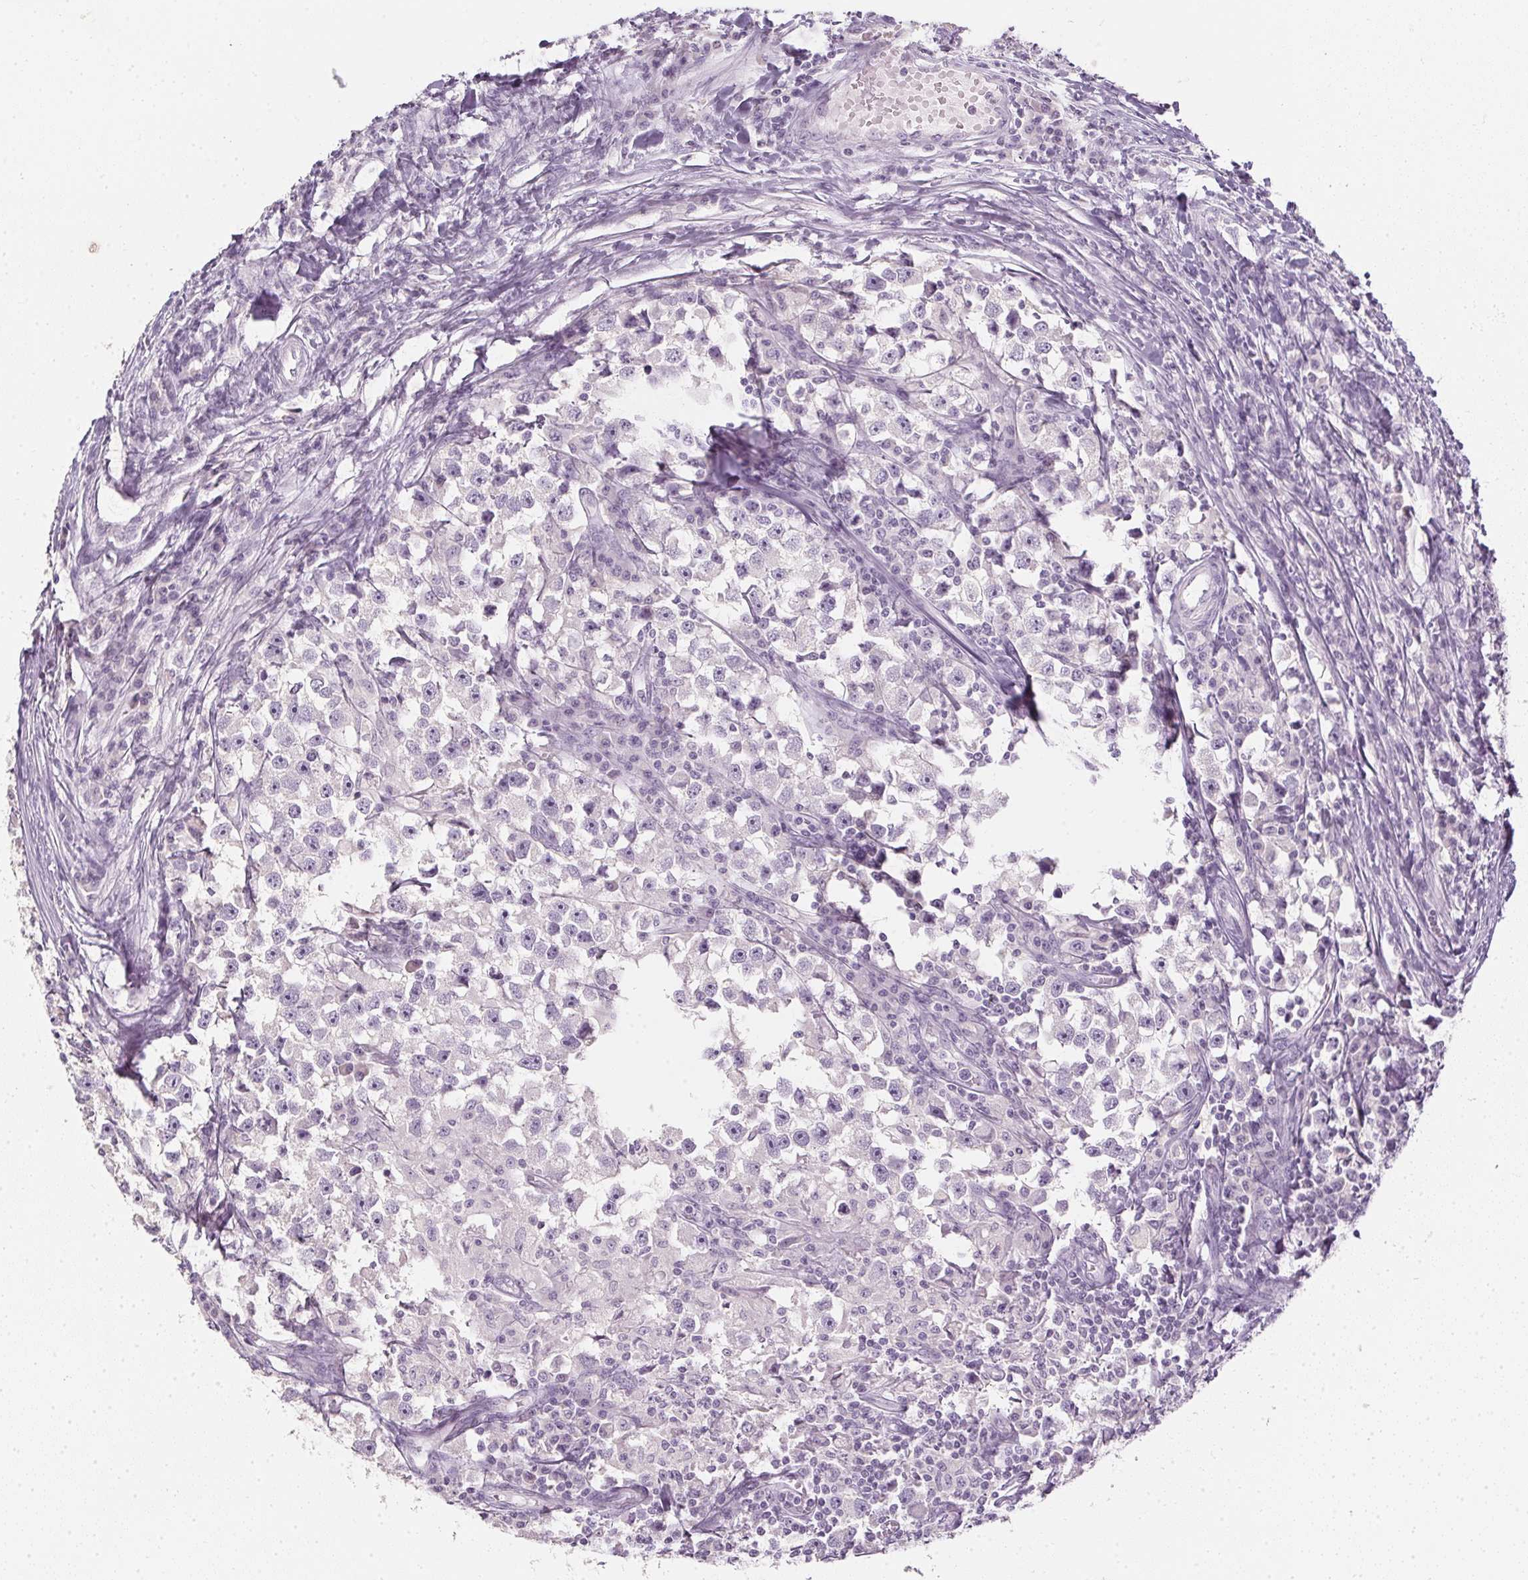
{"staining": {"intensity": "negative", "quantity": "none", "location": "none"}, "tissue": "testis cancer", "cell_type": "Tumor cells", "image_type": "cancer", "snomed": [{"axis": "morphology", "description": "Seminoma, NOS"}, {"axis": "topography", "description": "Testis"}], "caption": "An immunohistochemistry (IHC) photomicrograph of testis seminoma is shown. There is no staining in tumor cells of testis seminoma.", "gene": "TMEM72", "patient": {"sex": "male", "age": 33}}